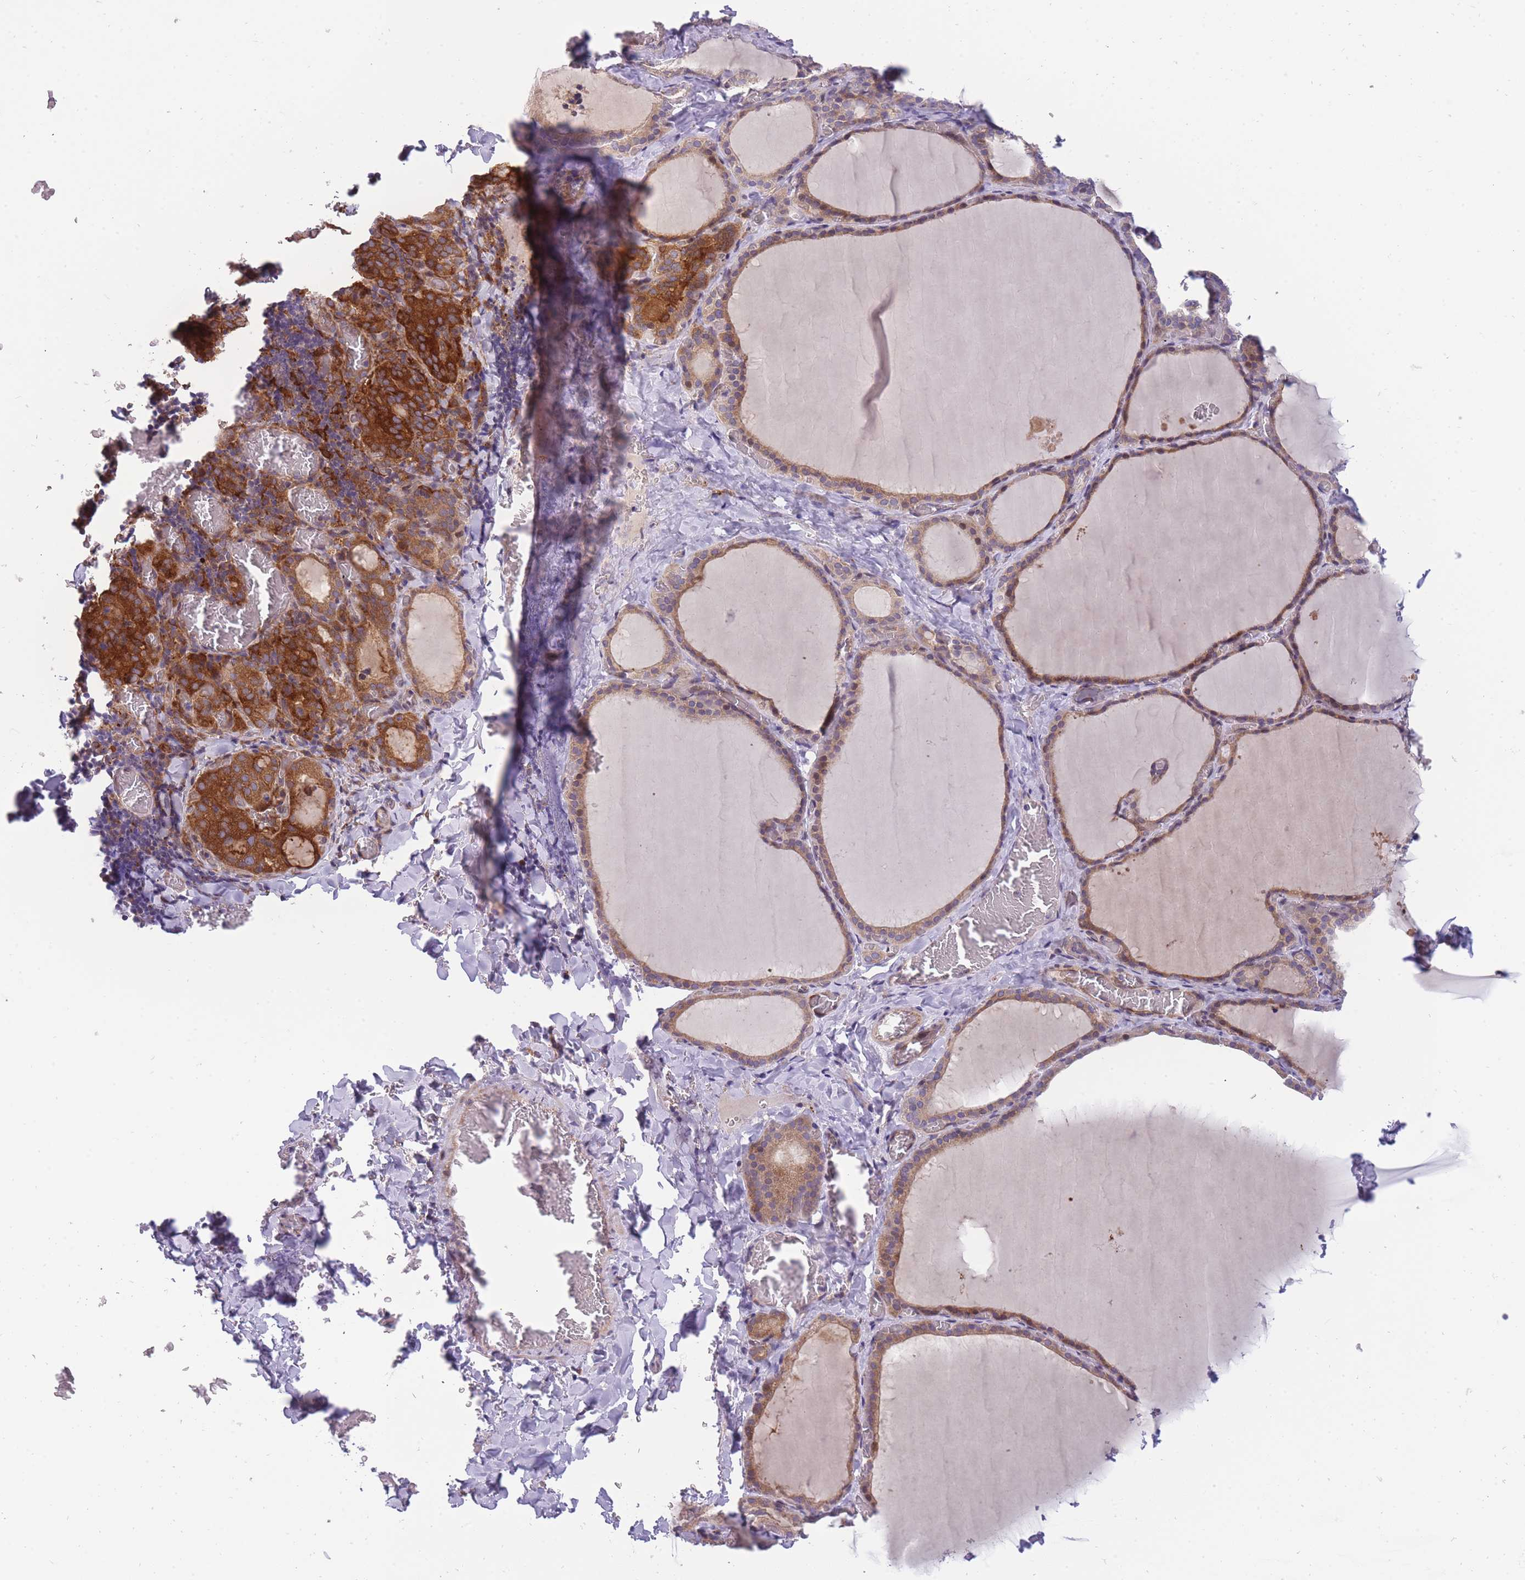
{"staining": {"intensity": "strong", "quantity": "25%-75%", "location": "cytoplasmic/membranous"}, "tissue": "thyroid gland", "cell_type": "Glandular cells", "image_type": "normal", "snomed": [{"axis": "morphology", "description": "Normal tissue, NOS"}, {"axis": "topography", "description": "Thyroid gland"}], "caption": "About 25%-75% of glandular cells in normal thyroid gland exhibit strong cytoplasmic/membranous protein expression as visualized by brown immunohistochemical staining.", "gene": "CRYGN", "patient": {"sex": "female", "age": 39}}